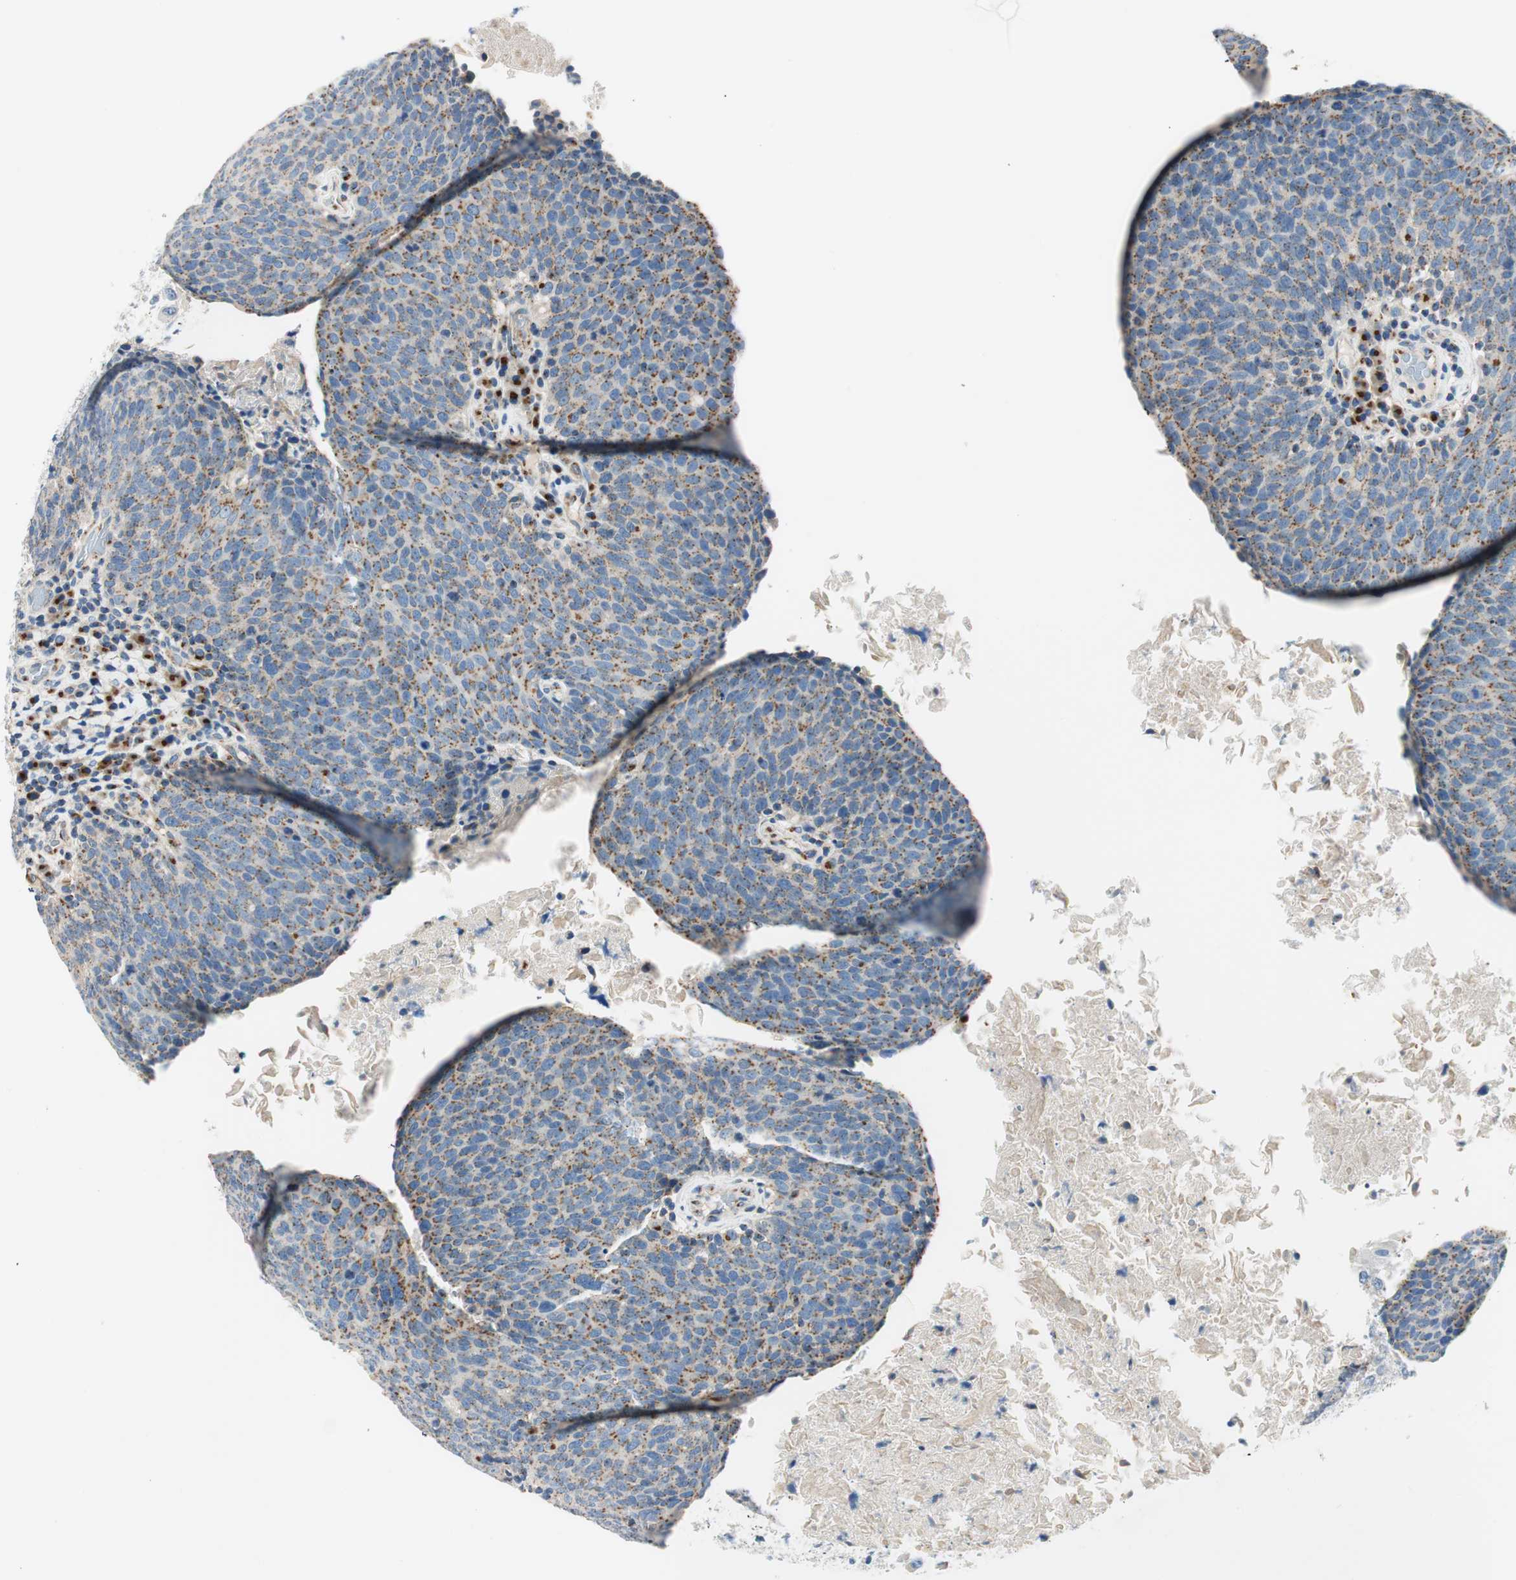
{"staining": {"intensity": "moderate", "quantity": ">75%", "location": "cytoplasmic/membranous"}, "tissue": "head and neck cancer", "cell_type": "Tumor cells", "image_type": "cancer", "snomed": [{"axis": "morphology", "description": "Squamous cell carcinoma, NOS"}, {"axis": "morphology", "description": "Squamous cell carcinoma, metastatic, NOS"}, {"axis": "topography", "description": "Lymph node"}, {"axis": "topography", "description": "Head-Neck"}], "caption": "IHC photomicrograph of neoplastic tissue: human head and neck cancer (squamous cell carcinoma) stained using immunohistochemistry (IHC) demonstrates medium levels of moderate protein expression localized specifically in the cytoplasmic/membranous of tumor cells, appearing as a cytoplasmic/membranous brown color.", "gene": "TMF1", "patient": {"sex": "male", "age": 62}}